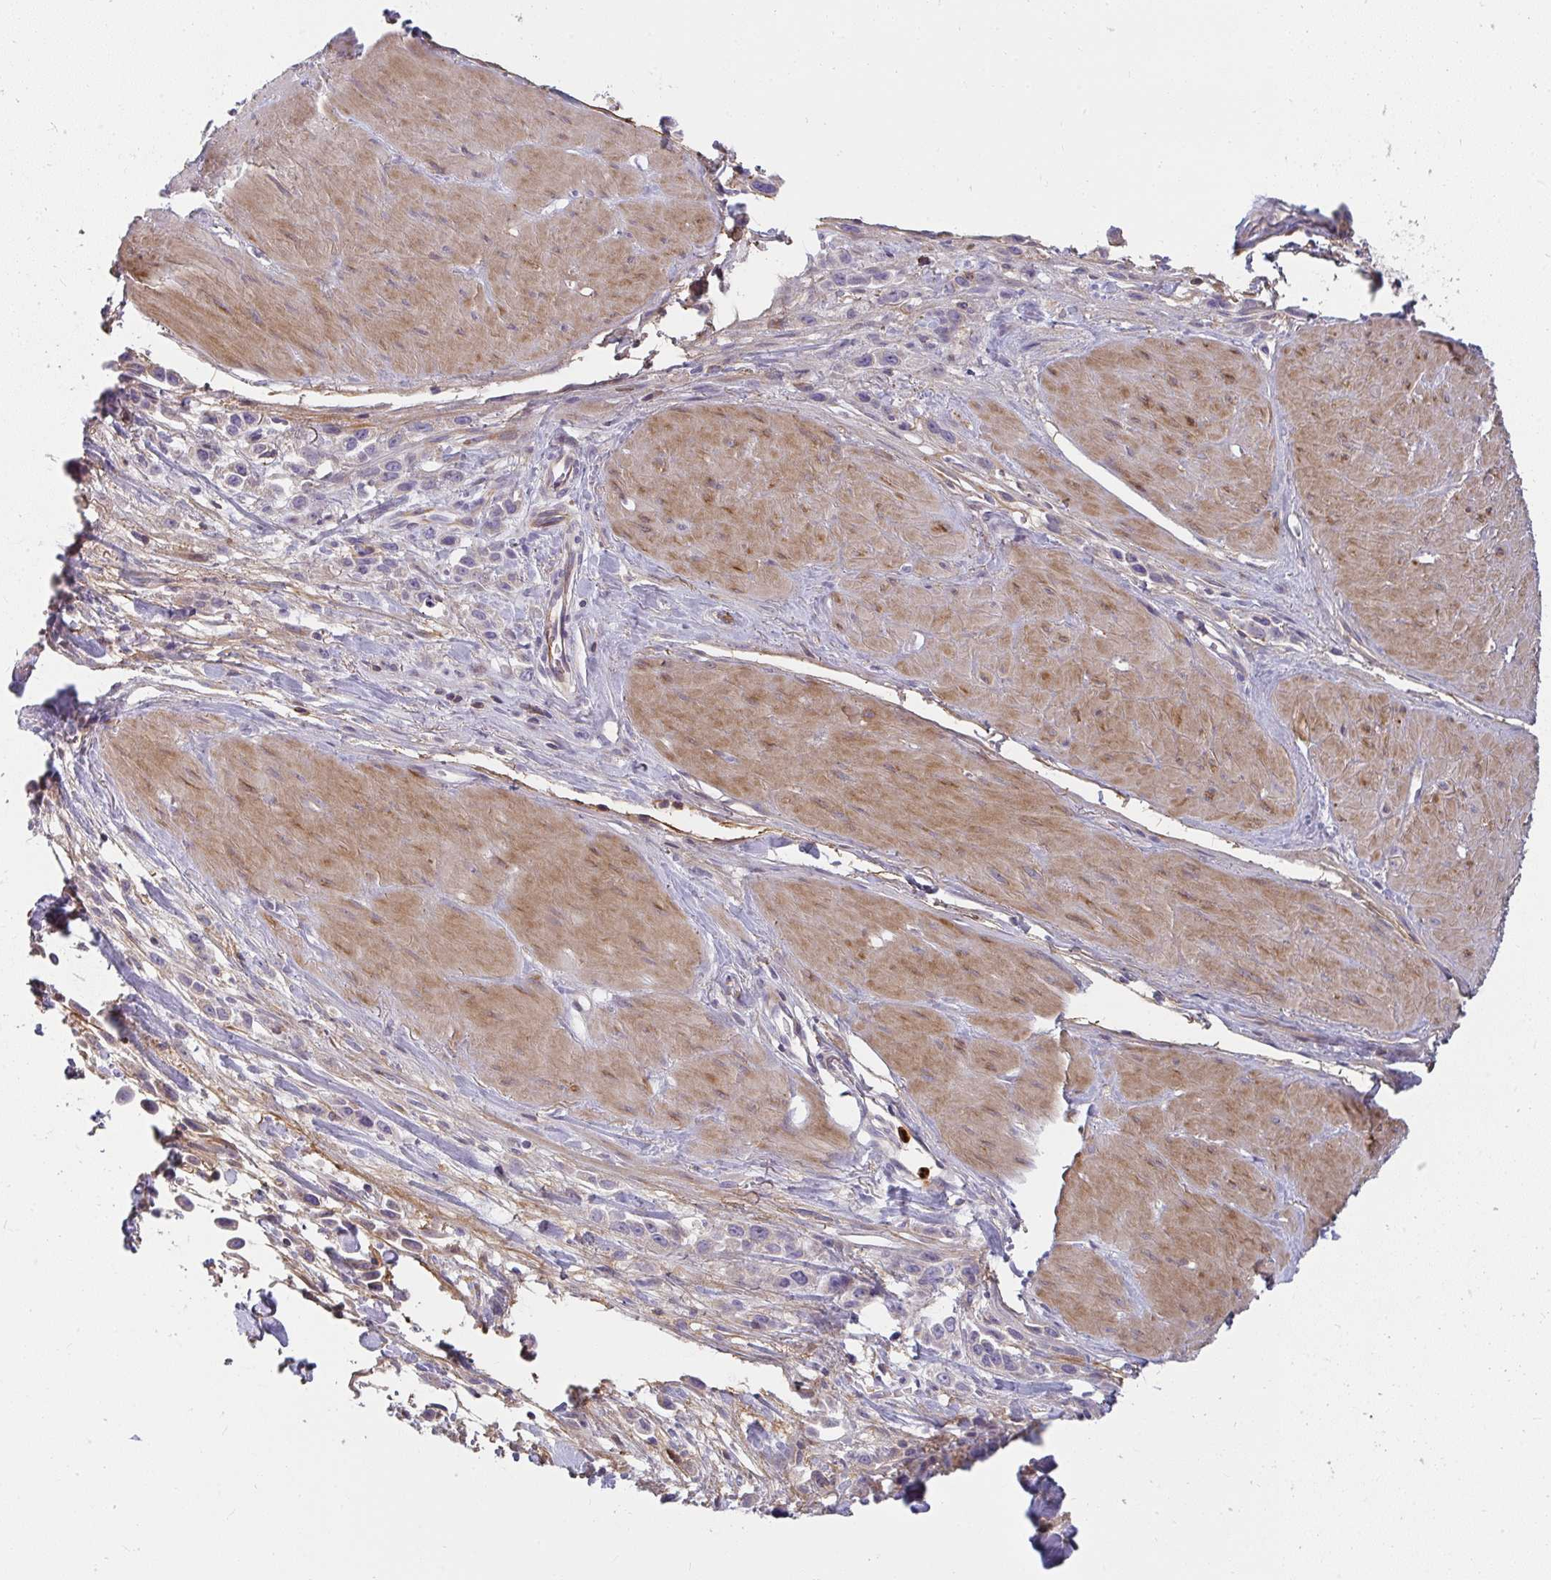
{"staining": {"intensity": "negative", "quantity": "none", "location": "none"}, "tissue": "stomach cancer", "cell_type": "Tumor cells", "image_type": "cancer", "snomed": [{"axis": "morphology", "description": "Adenocarcinoma, NOS"}, {"axis": "topography", "description": "Stomach"}], "caption": "IHC image of human stomach cancer stained for a protein (brown), which demonstrates no expression in tumor cells. (Stains: DAB immunohistochemistry with hematoxylin counter stain, Microscopy: brightfield microscopy at high magnification).", "gene": "CSF3R", "patient": {"sex": "male", "age": 47}}